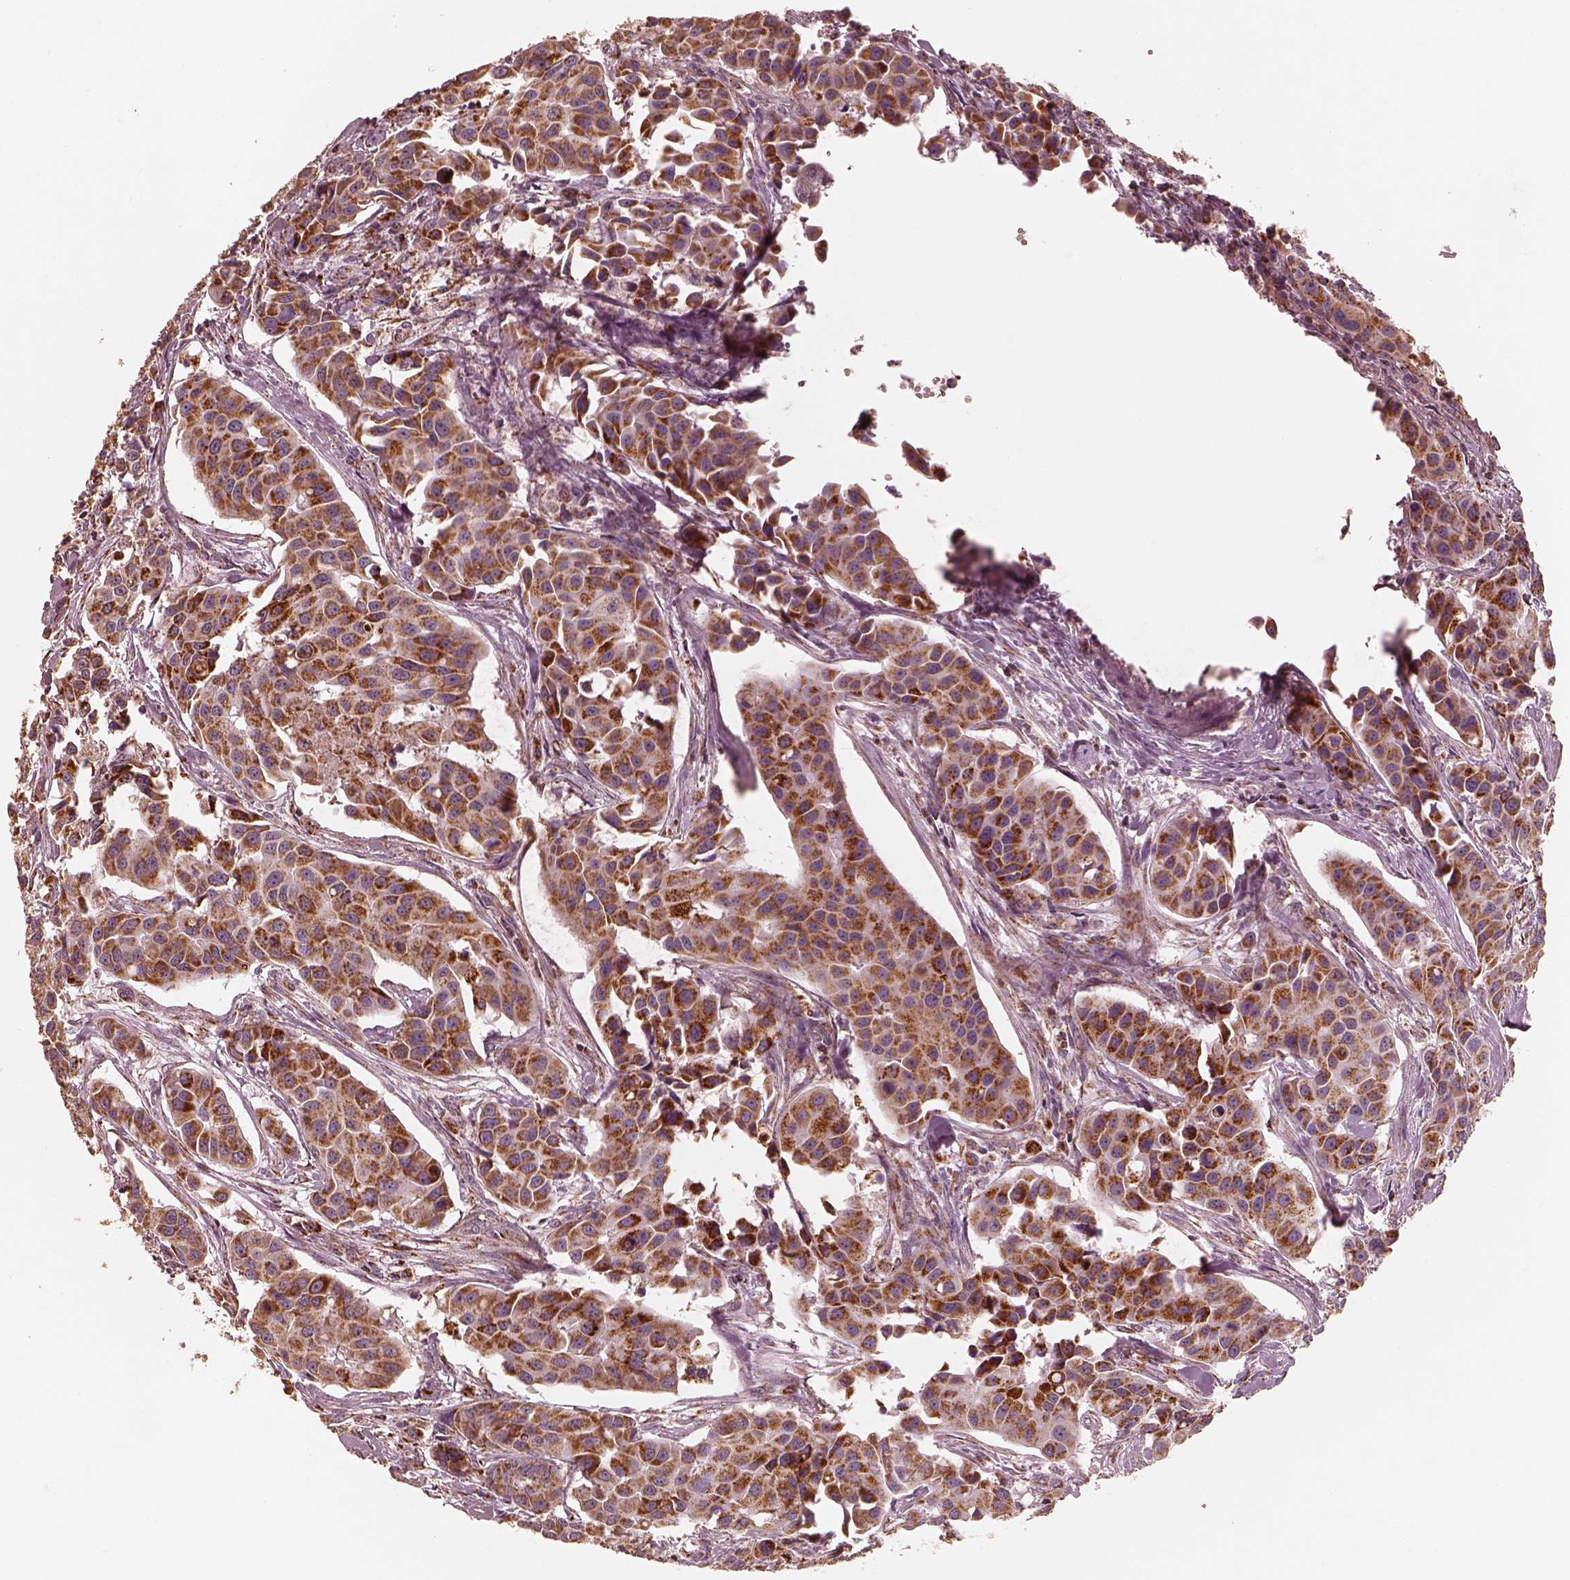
{"staining": {"intensity": "strong", "quantity": ">75%", "location": "cytoplasmic/membranous"}, "tissue": "head and neck cancer", "cell_type": "Tumor cells", "image_type": "cancer", "snomed": [{"axis": "morphology", "description": "Adenocarcinoma, NOS"}, {"axis": "topography", "description": "Head-Neck"}], "caption": "A high-resolution image shows immunohistochemistry staining of head and neck cancer (adenocarcinoma), which reveals strong cytoplasmic/membranous staining in approximately >75% of tumor cells.", "gene": "ENTPD6", "patient": {"sex": "male", "age": 76}}